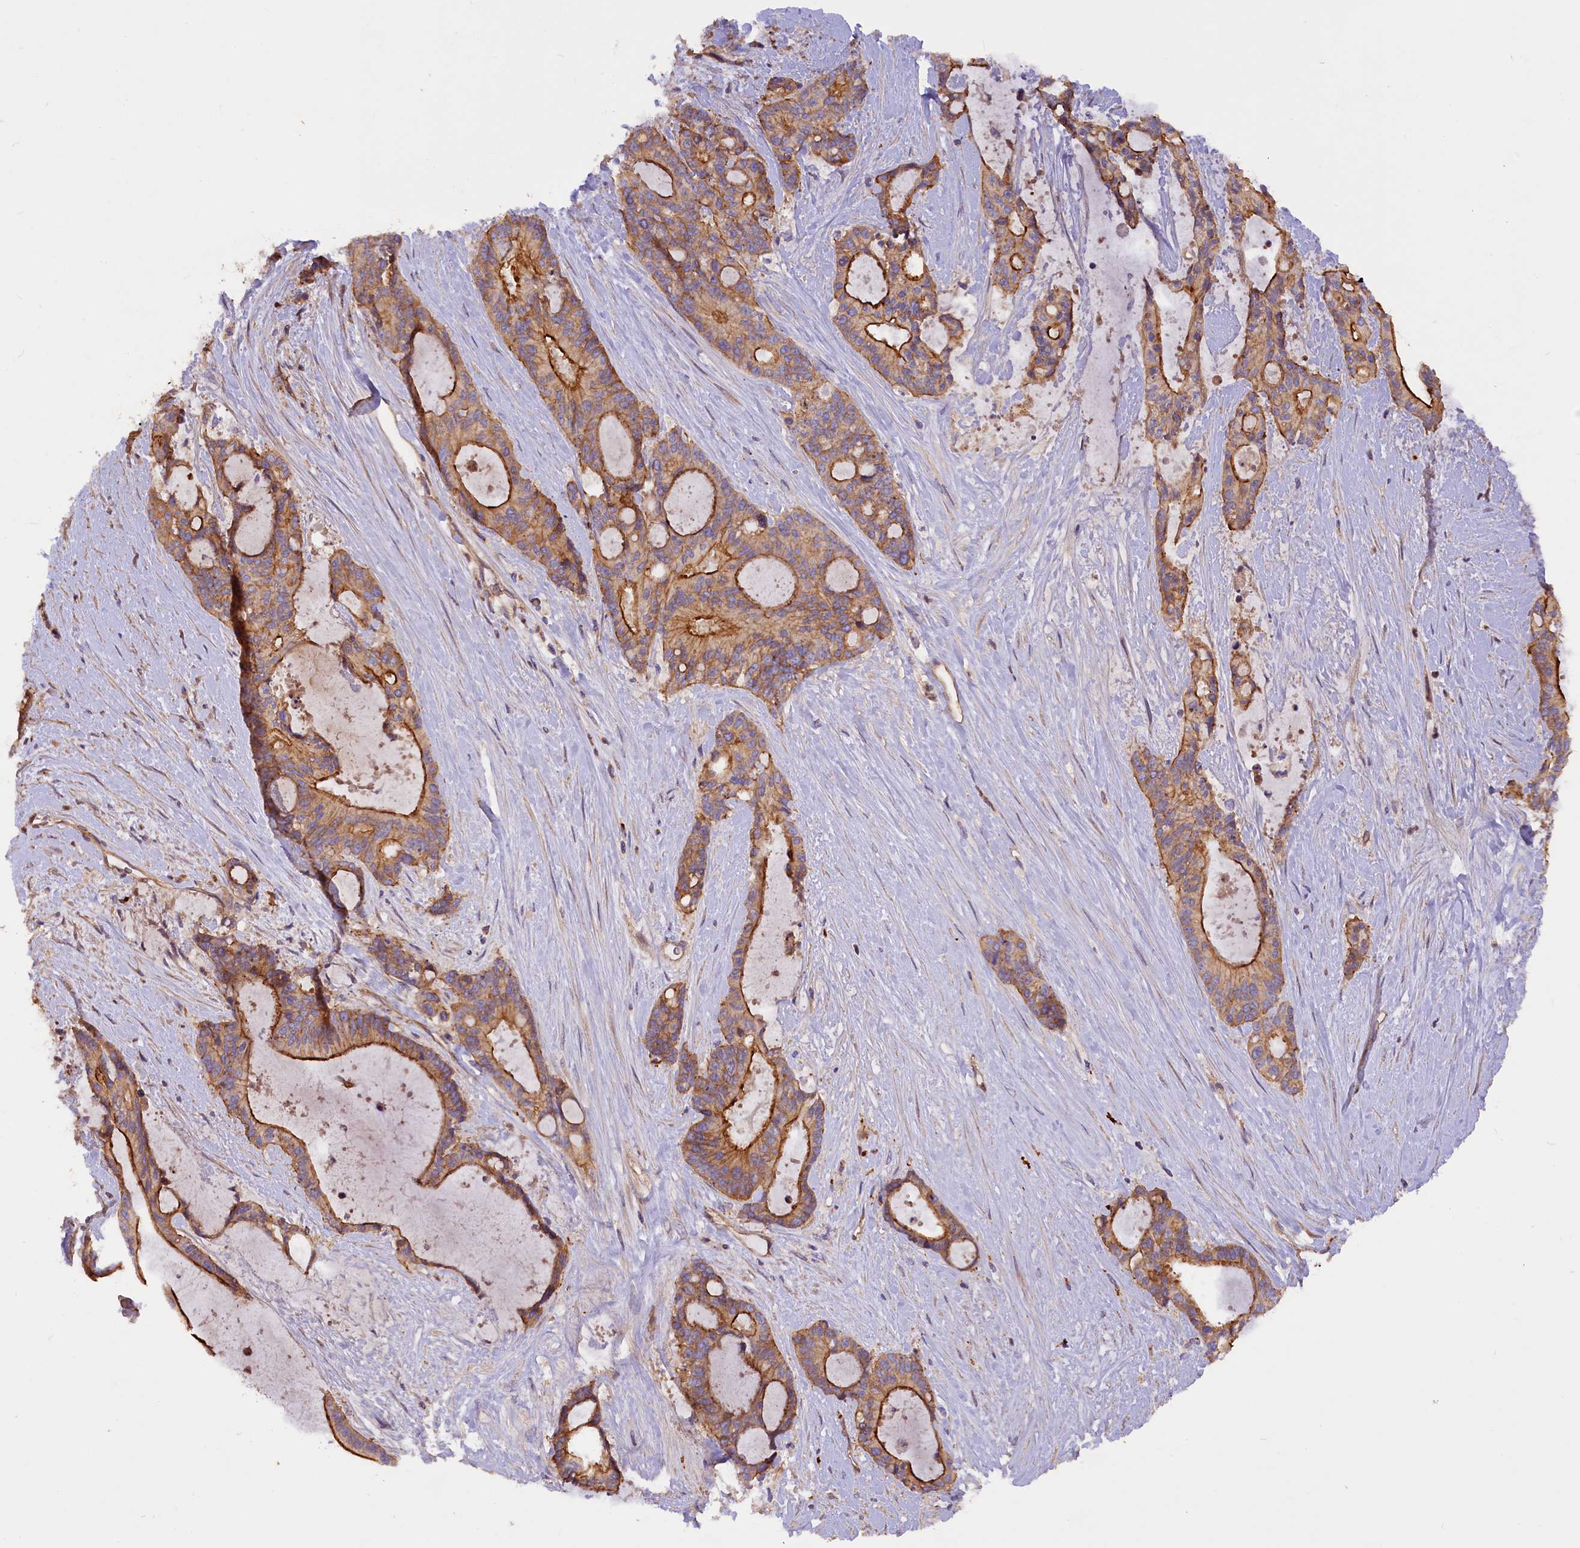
{"staining": {"intensity": "moderate", "quantity": ">75%", "location": "cytoplasmic/membranous"}, "tissue": "liver cancer", "cell_type": "Tumor cells", "image_type": "cancer", "snomed": [{"axis": "morphology", "description": "Normal tissue, NOS"}, {"axis": "morphology", "description": "Cholangiocarcinoma"}, {"axis": "topography", "description": "Liver"}, {"axis": "topography", "description": "Peripheral nerve tissue"}], "caption": "Moderate cytoplasmic/membranous expression for a protein is seen in about >75% of tumor cells of liver cancer (cholangiocarcinoma) using IHC.", "gene": "ERMARD", "patient": {"sex": "female", "age": 73}}